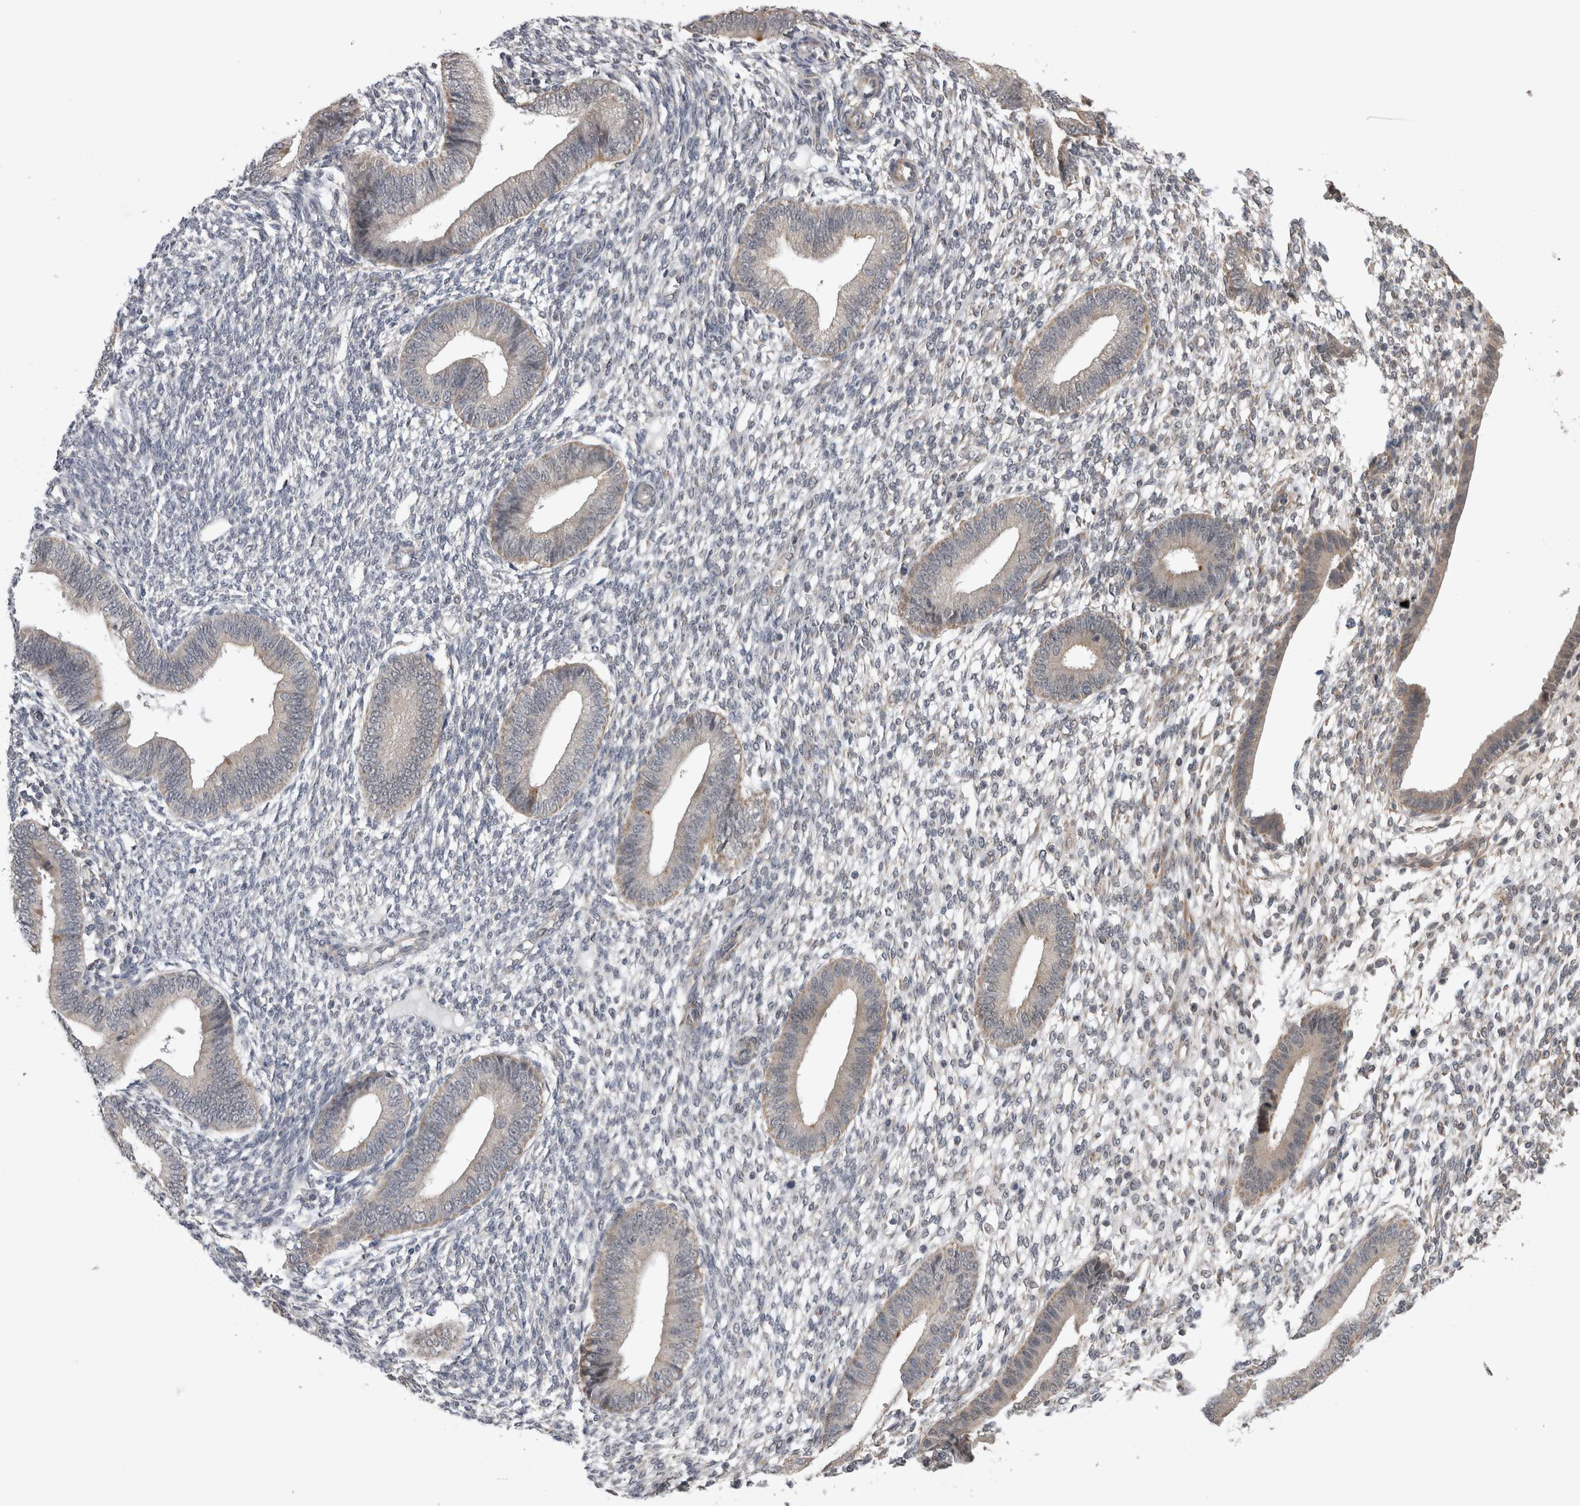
{"staining": {"intensity": "negative", "quantity": "none", "location": "none"}, "tissue": "endometrium", "cell_type": "Cells in endometrial stroma", "image_type": "normal", "snomed": [{"axis": "morphology", "description": "Normal tissue, NOS"}, {"axis": "topography", "description": "Endometrium"}], "caption": "Endometrium was stained to show a protein in brown. There is no significant expression in cells in endometrial stroma. The staining was performed using DAB to visualize the protein expression in brown, while the nuclei were stained in blue with hematoxylin (Magnification: 20x).", "gene": "ARHGAP29", "patient": {"sex": "female", "age": 46}}